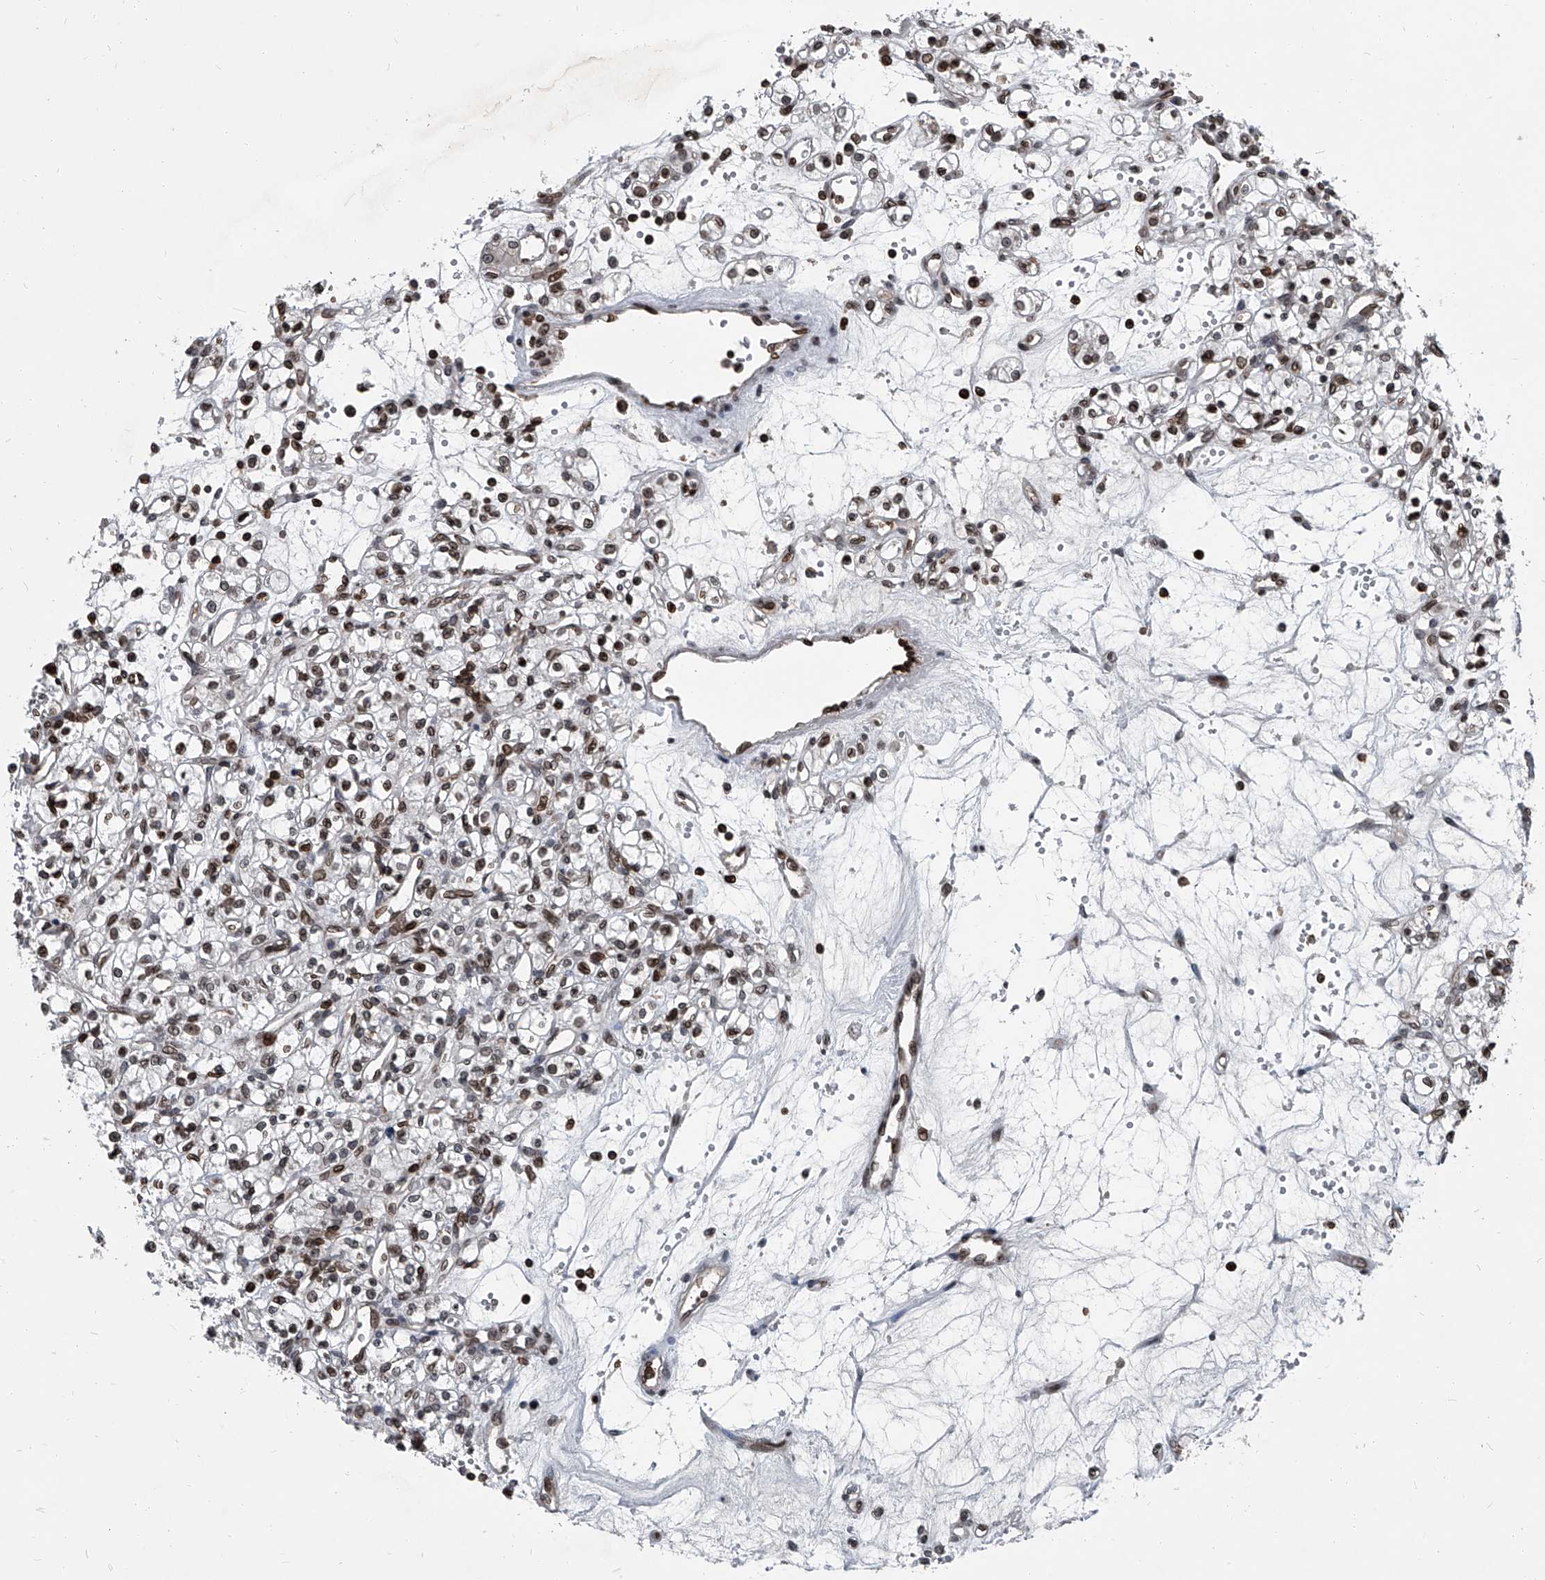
{"staining": {"intensity": "moderate", "quantity": ">75%", "location": "nuclear"}, "tissue": "renal cancer", "cell_type": "Tumor cells", "image_type": "cancer", "snomed": [{"axis": "morphology", "description": "Adenocarcinoma, NOS"}, {"axis": "topography", "description": "Kidney"}], "caption": "DAB immunohistochemical staining of human renal adenocarcinoma exhibits moderate nuclear protein positivity in approximately >75% of tumor cells.", "gene": "PHF20", "patient": {"sex": "female", "age": 59}}